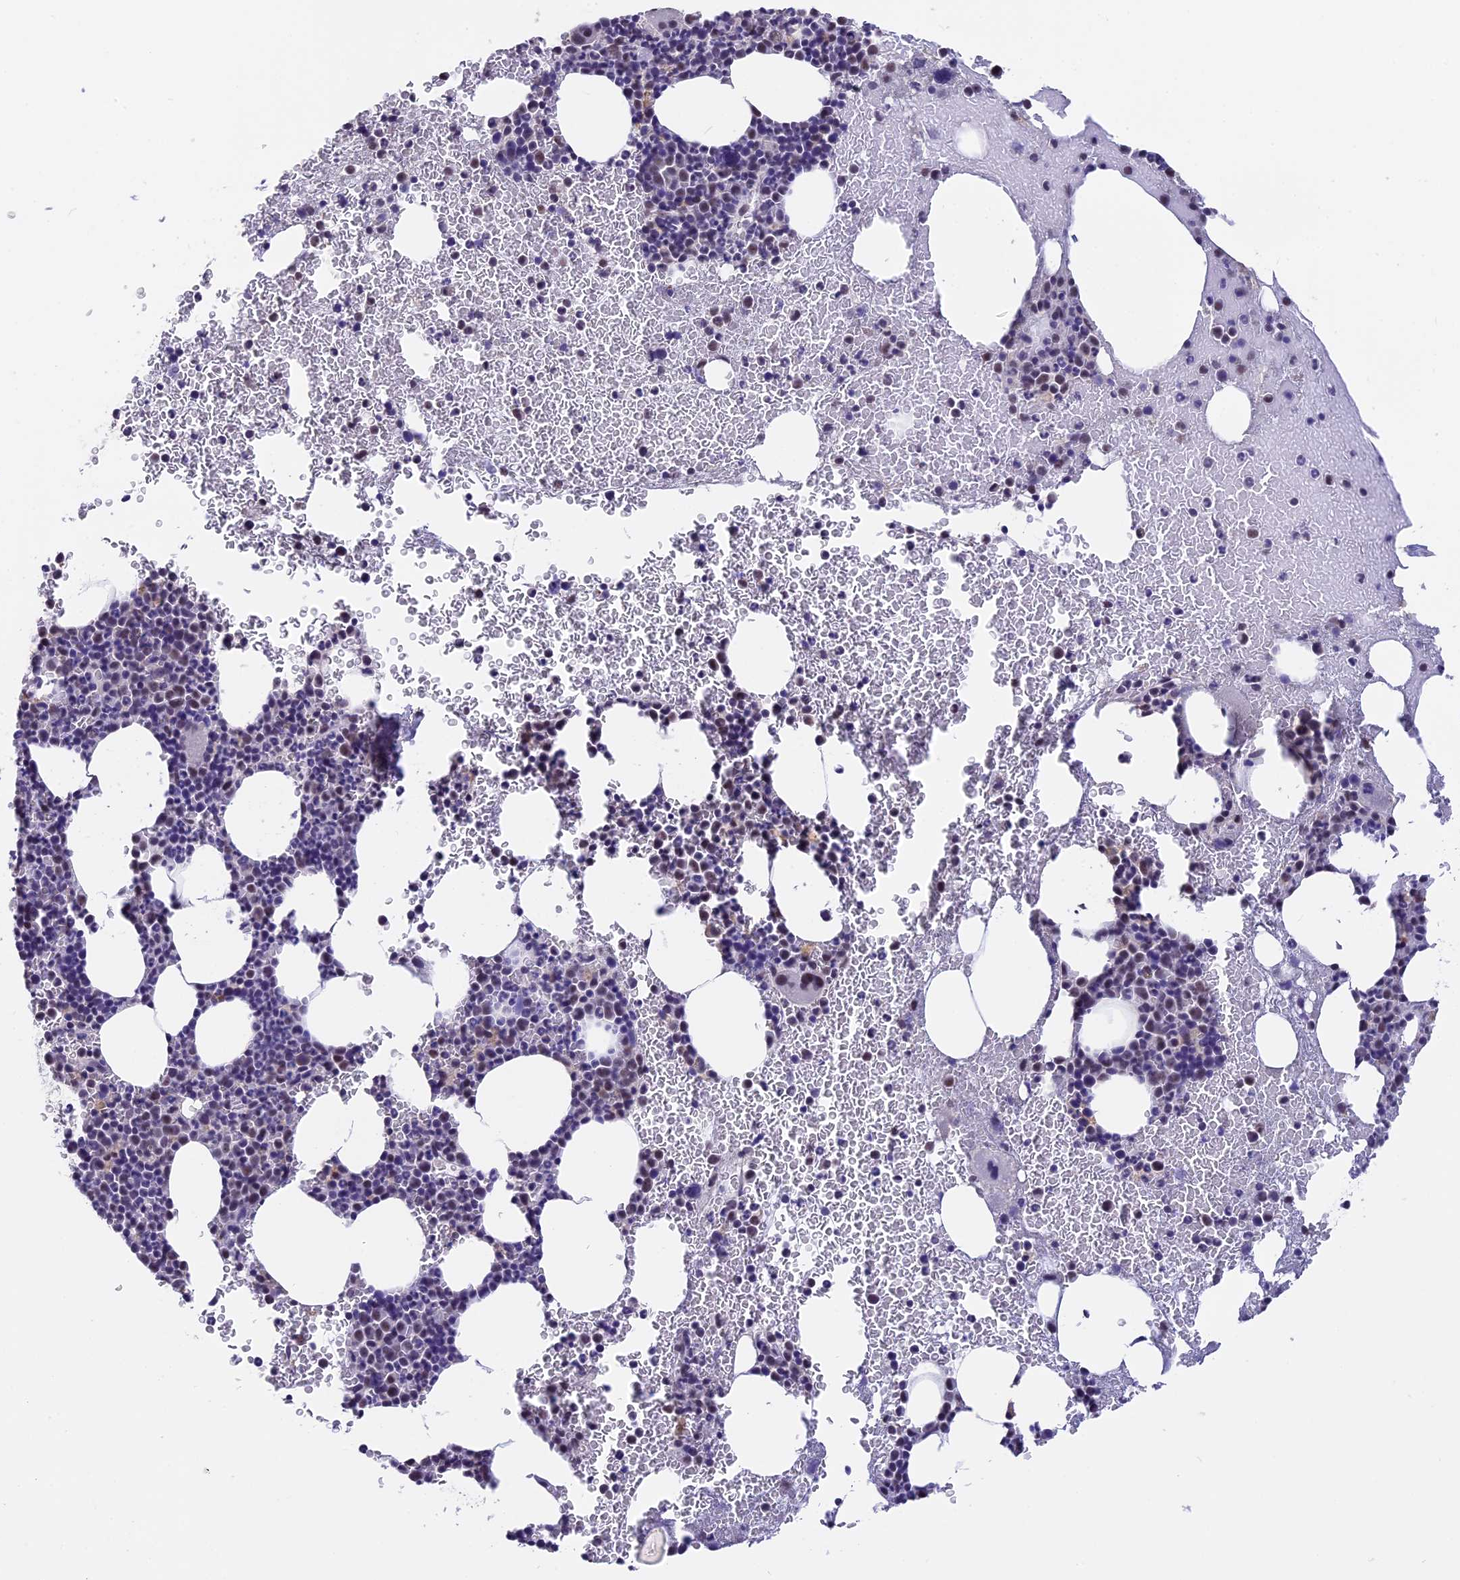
{"staining": {"intensity": "negative", "quantity": "none", "location": "none"}, "tissue": "bone marrow", "cell_type": "Hematopoietic cells", "image_type": "normal", "snomed": [{"axis": "morphology", "description": "Normal tissue, NOS"}, {"axis": "topography", "description": "Bone marrow"}], "caption": "This is a photomicrograph of immunohistochemistry (IHC) staining of normal bone marrow, which shows no expression in hematopoietic cells.", "gene": "SETD2", "patient": {"sex": "female", "age": 83}}